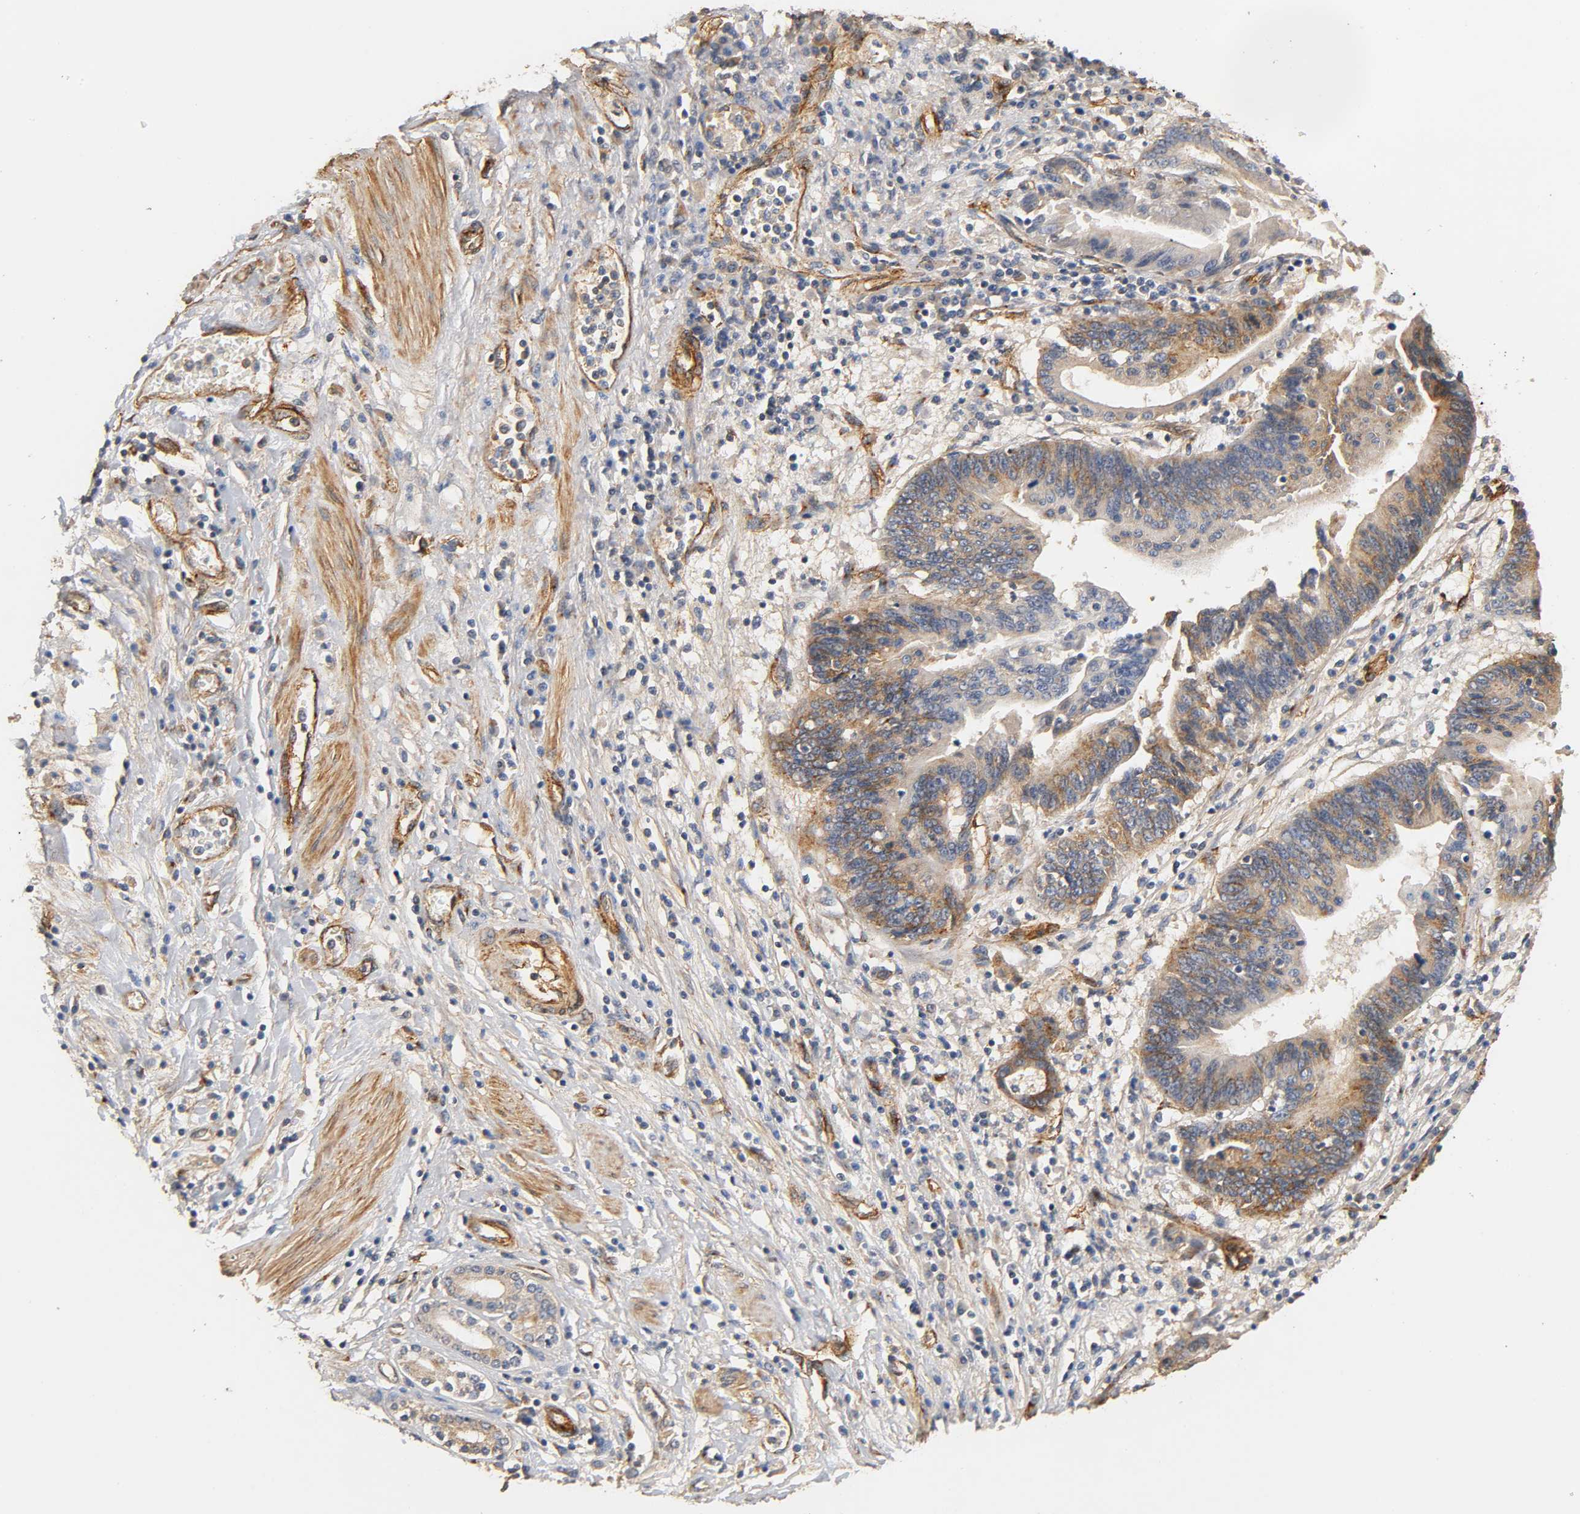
{"staining": {"intensity": "moderate", "quantity": ">75%", "location": "cytoplasmic/membranous"}, "tissue": "pancreatic cancer", "cell_type": "Tumor cells", "image_type": "cancer", "snomed": [{"axis": "morphology", "description": "Adenocarcinoma, NOS"}, {"axis": "topography", "description": "Pancreas"}], "caption": "Adenocarcinoma (pancreatic) stained with DAB (3,3'-diaminobenzidine) IHC reveals medium levels of moderate cytoplasmic/membranous staining in approximately >75% of tumor cells.", "gene": "IFITM3", "patient": {"sex": "female", "age": 48}}